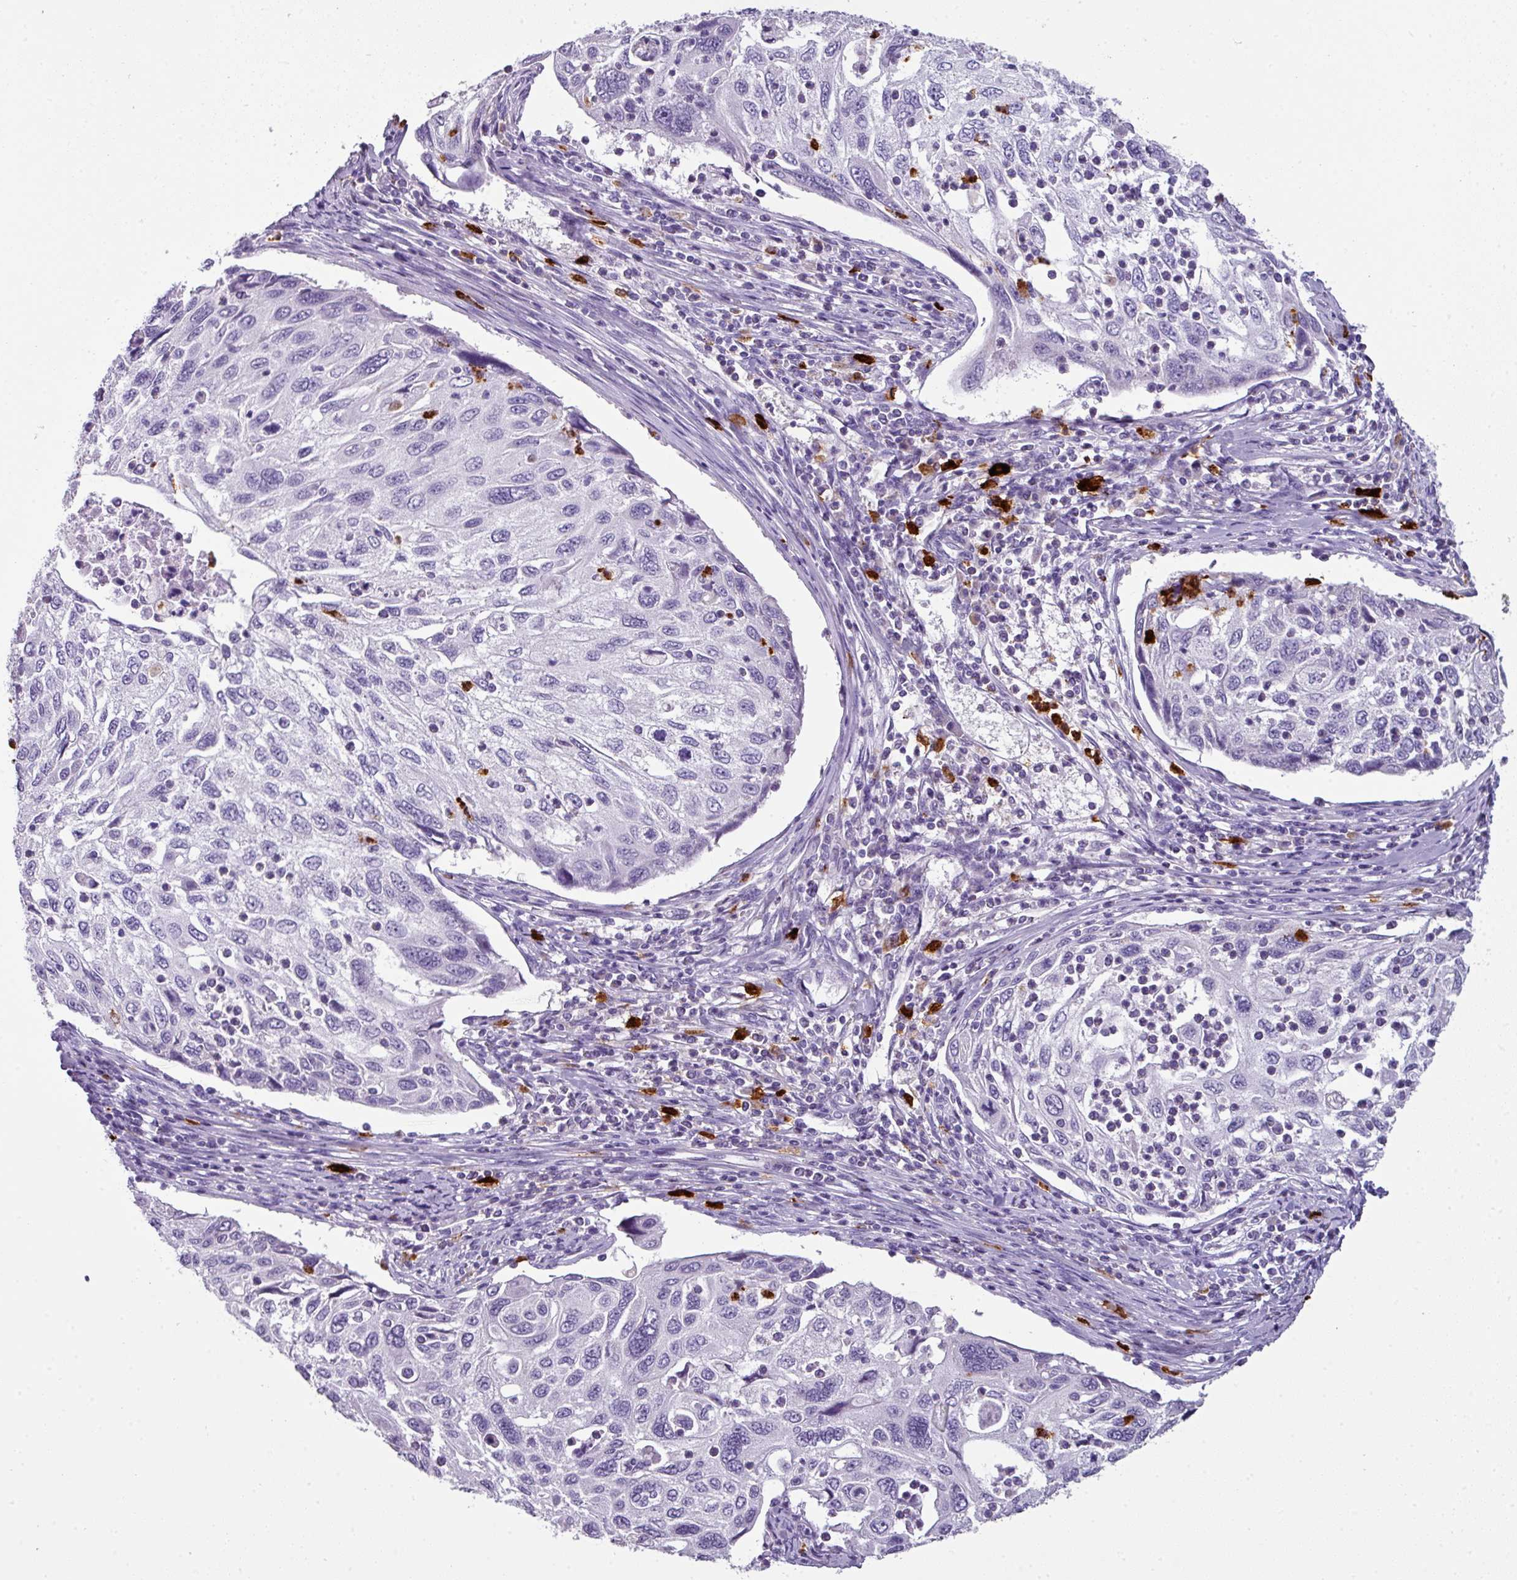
{"staining": {"intensity": "negative", "quantity": "none", "location": "none"}, "tissue": "cervical cancer", "cell_type": "Tumor cells", "image_type": "cancer", "snomed": [{"axis": "morphology", "description": "Squamous cell carcinoma, NOS"}, {"axis": "topography", "description": "Cervix"}], "caption": "Cervical squamous cell carcinoma stained for a protein using immunohistochemistry exhibits no staining tumor cells.", "gene": "CTSG", "patient": {"sex": "female", "age": 70}}